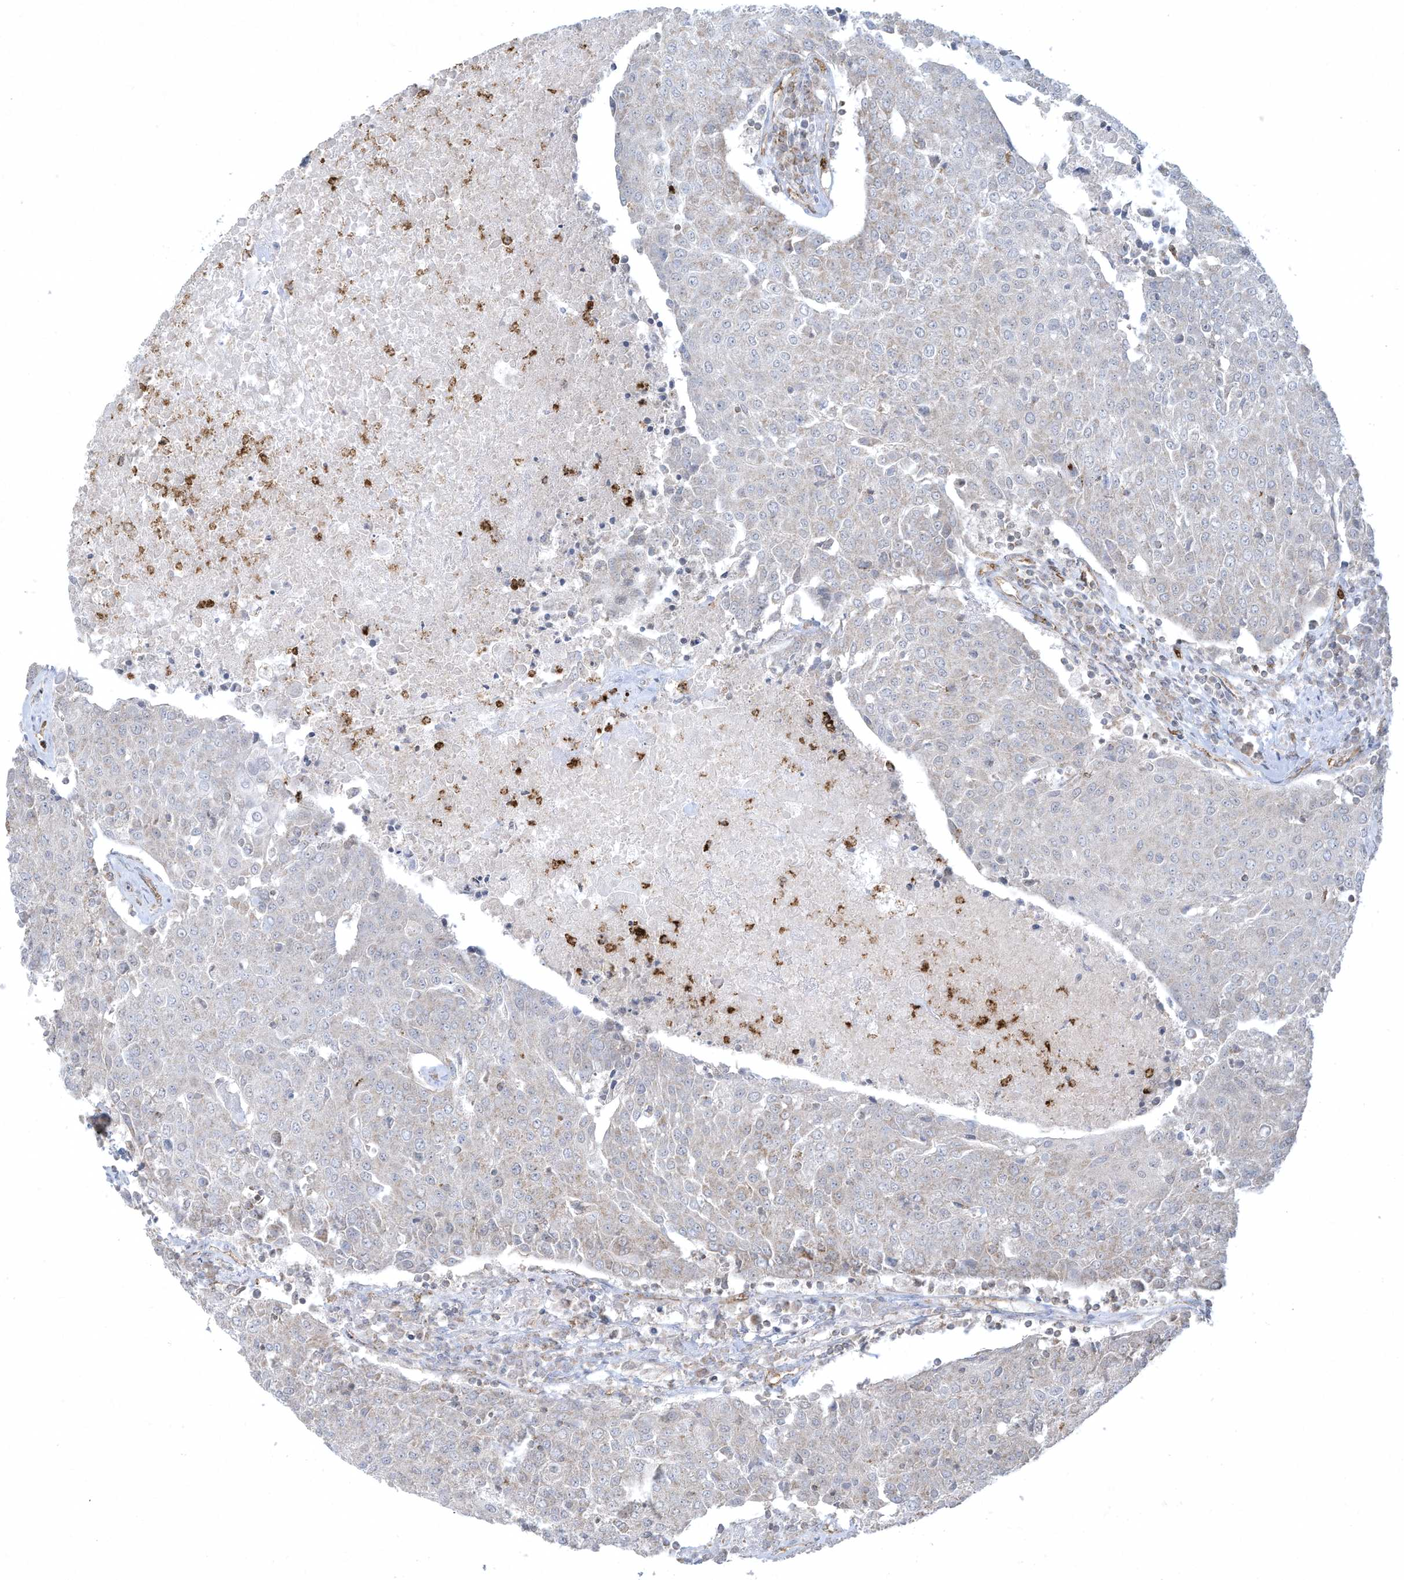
{"staining": {"intensity": "negative", "quantity": "none", "location": "none"}, "tissue": "urothelial cancer", "cell_type": "Tumor cells", "image_type": "cancer", "snomed": [{"axis": "morphology", "description": "Urothelial carcinoma, High grade"}, {"axis": "topography", "description": "Urinary bladder"}], "caption": "High power microscopy photomicrograph of an IHC histopathology image of urothelial cancer, revealing no significant positivity in tumor cells.", "gene": "CHRNA4", "patient": {"sex": "female", "age": 85}}